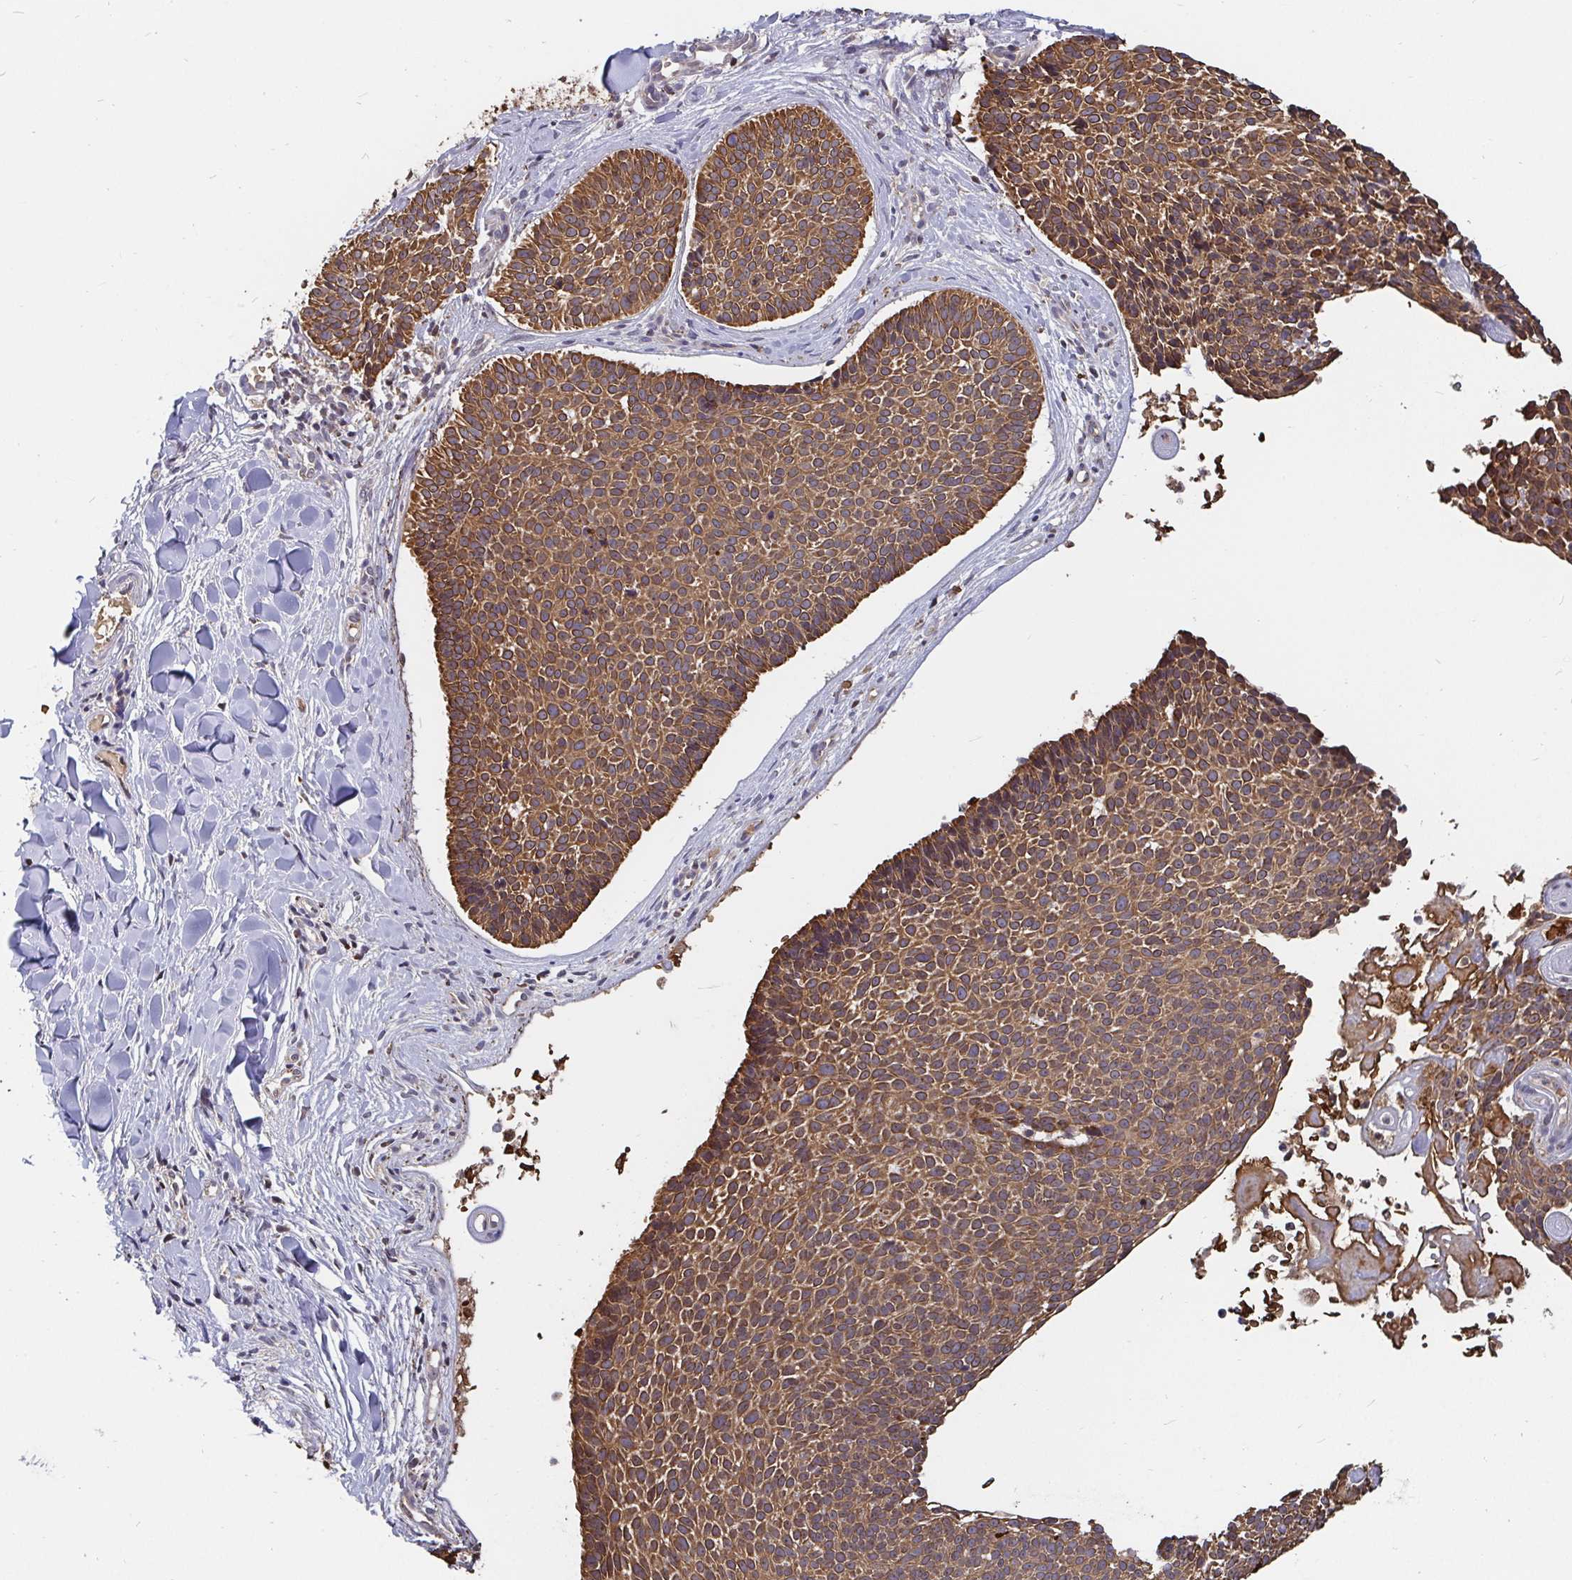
{"staining": {"intensity": "moderate", "quantity": ">75%", "location": "cytoplasmic/membranous"}, "tissue": "skin cancer", "cell_type": "Tumor cells", "image_type": "cancer", "snomed": [{"axis": "morphology", "description": "Basal cell carcinoma"}, {"axis": "topography", "description": "Skin"}], "caption": "IHC histopathology image of human skin basal cell carcinoma stained for a protein (brown), which shows medium levels of moderate cytoplasmic/membranous expression in approximately >75% of tumor cells.", "gene": "PDF", "patient": {"sex": "male", "age": 82}}